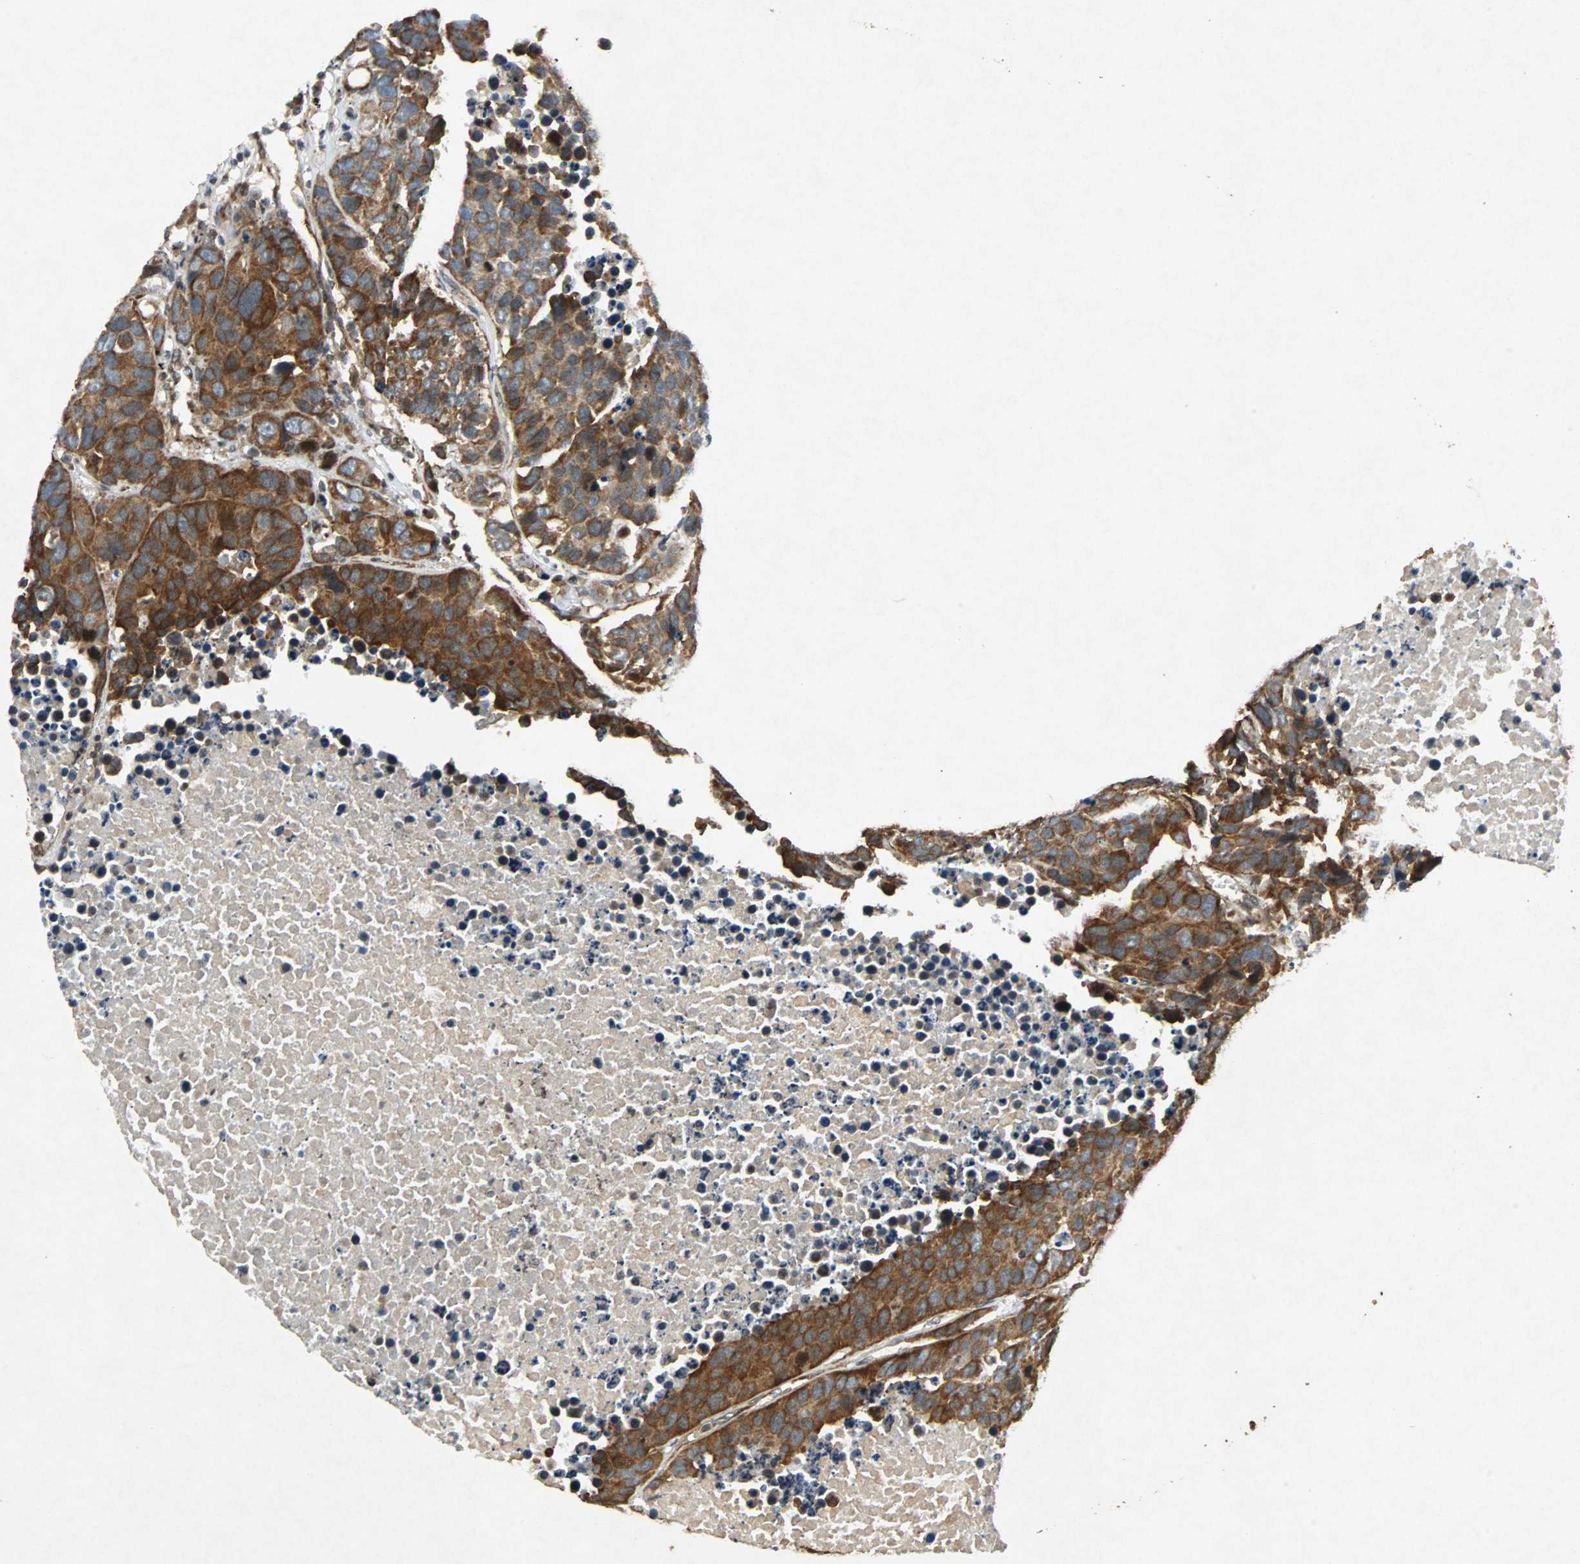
{"staining": {"intensity": "strong", "quantity": ">75%", "location": "cytoplasmic/membranous"}, "tissue": "carcinoid", "cell_type": "Tumor cells", "image_type": "cancer", "snomed": [{"axis": "morphology", "description": "Carcinoid, malignant, NOS"}, {"axis": "topography", "description": "Lung"}], "caption": "A brown stain highlights strong cytoplasmic/membranous staining of a protein in carcinoid tumor cells.", "gene": "TUBA4A", "patient": {"sex": "male", "age": 60}}